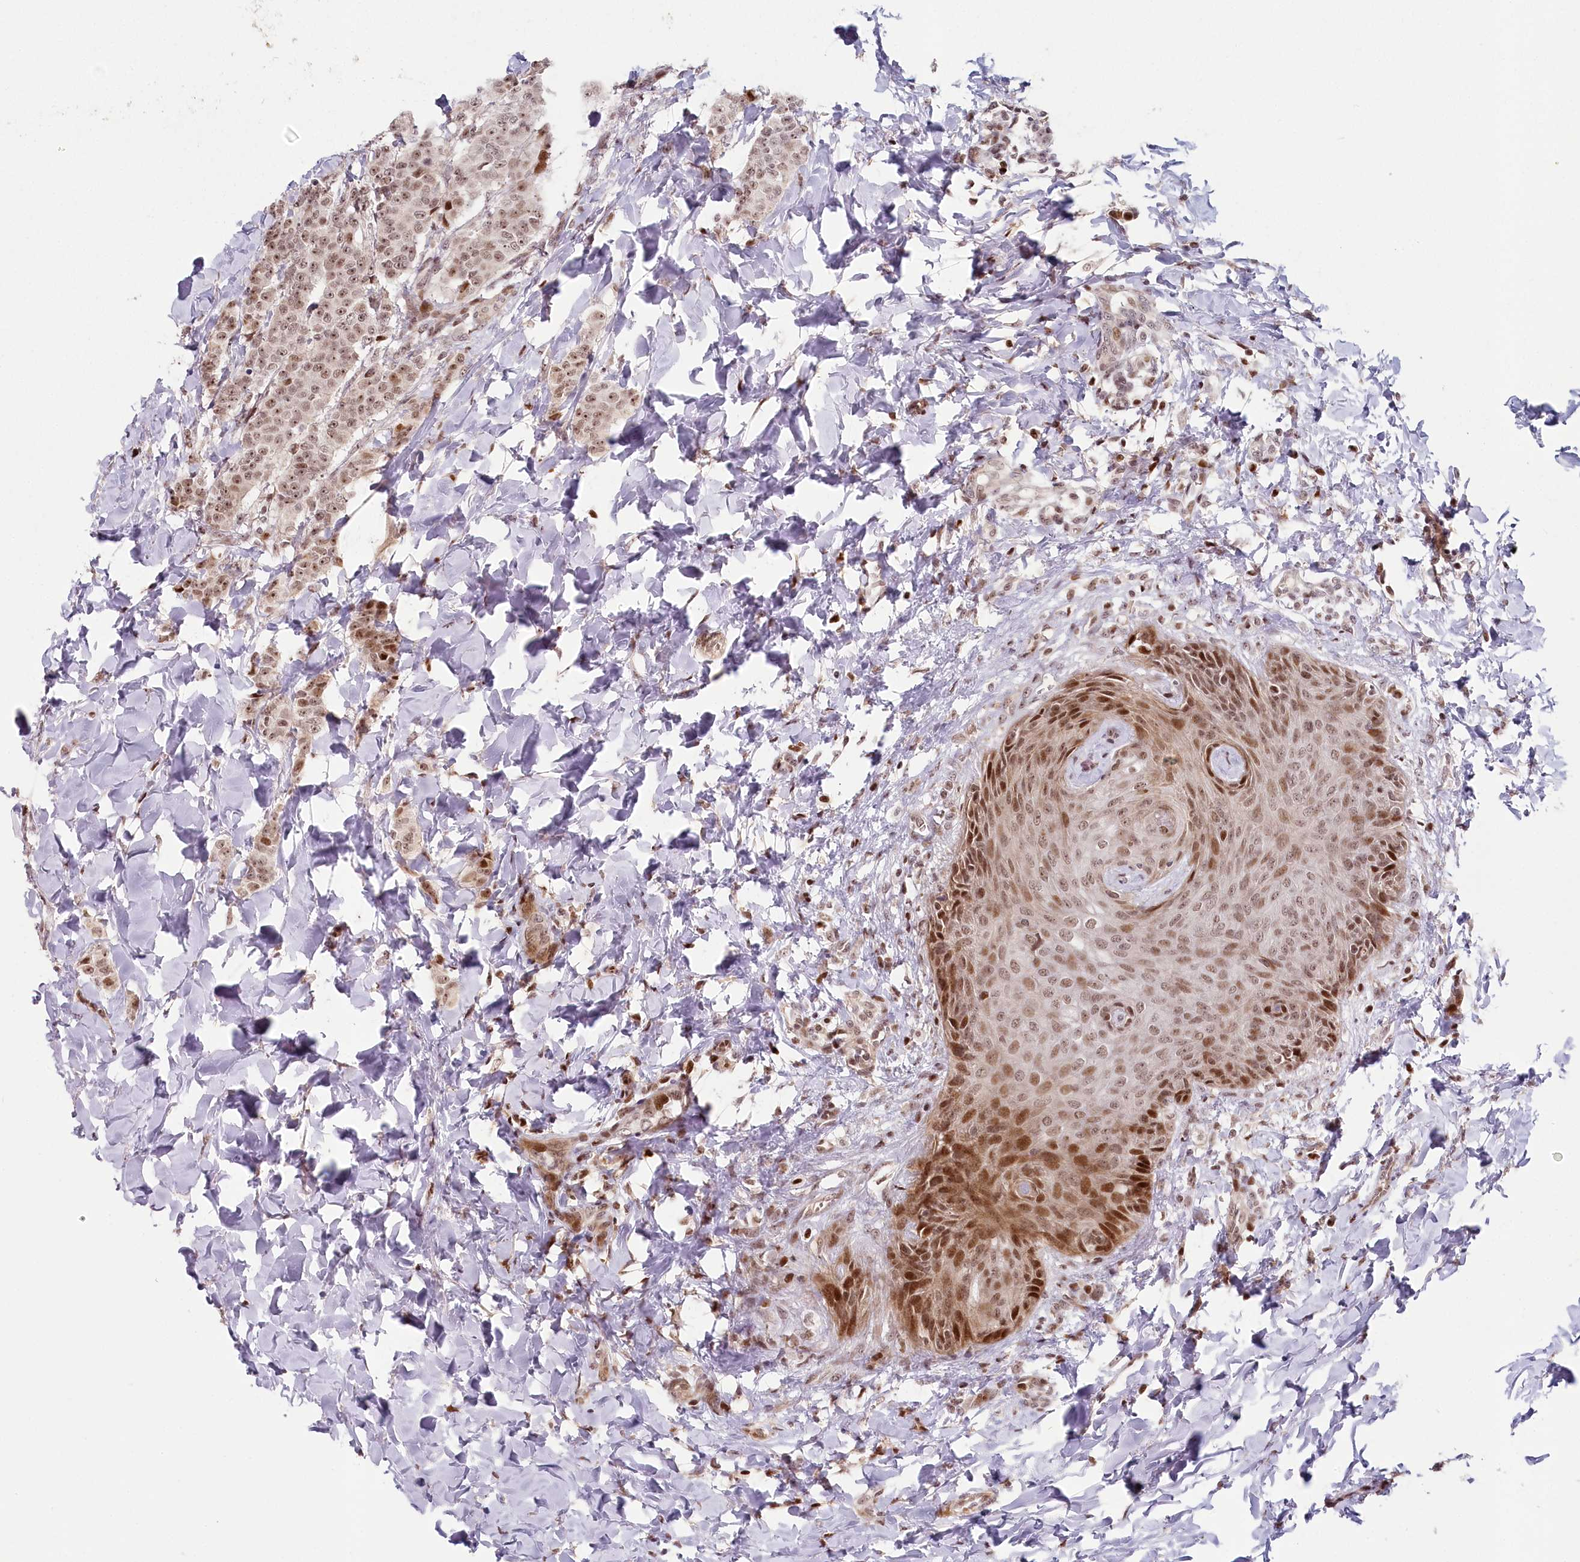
{"staining": {"intensity": "moderate", "quantity": ">75%", "location": "nuclear"}, "tissue": "breast cancer", "cell_type": "Tumor cells", "image_type": "cancer", "snomed": [{"axis": "morphology", "description": "Duct carcinoma"}, {"axis": "topography", "description": "Breast"}], "caption": "Immunohistochemical staining of breast cancer (invasive ductal carcinoma) exhibits medium levels of moderate nuclear protein staining in approximately >75% of tumor cells. Nuclei are stained in blue.", "gene": "FAM204A", "patient": {"sex": "female", "age": 40}}